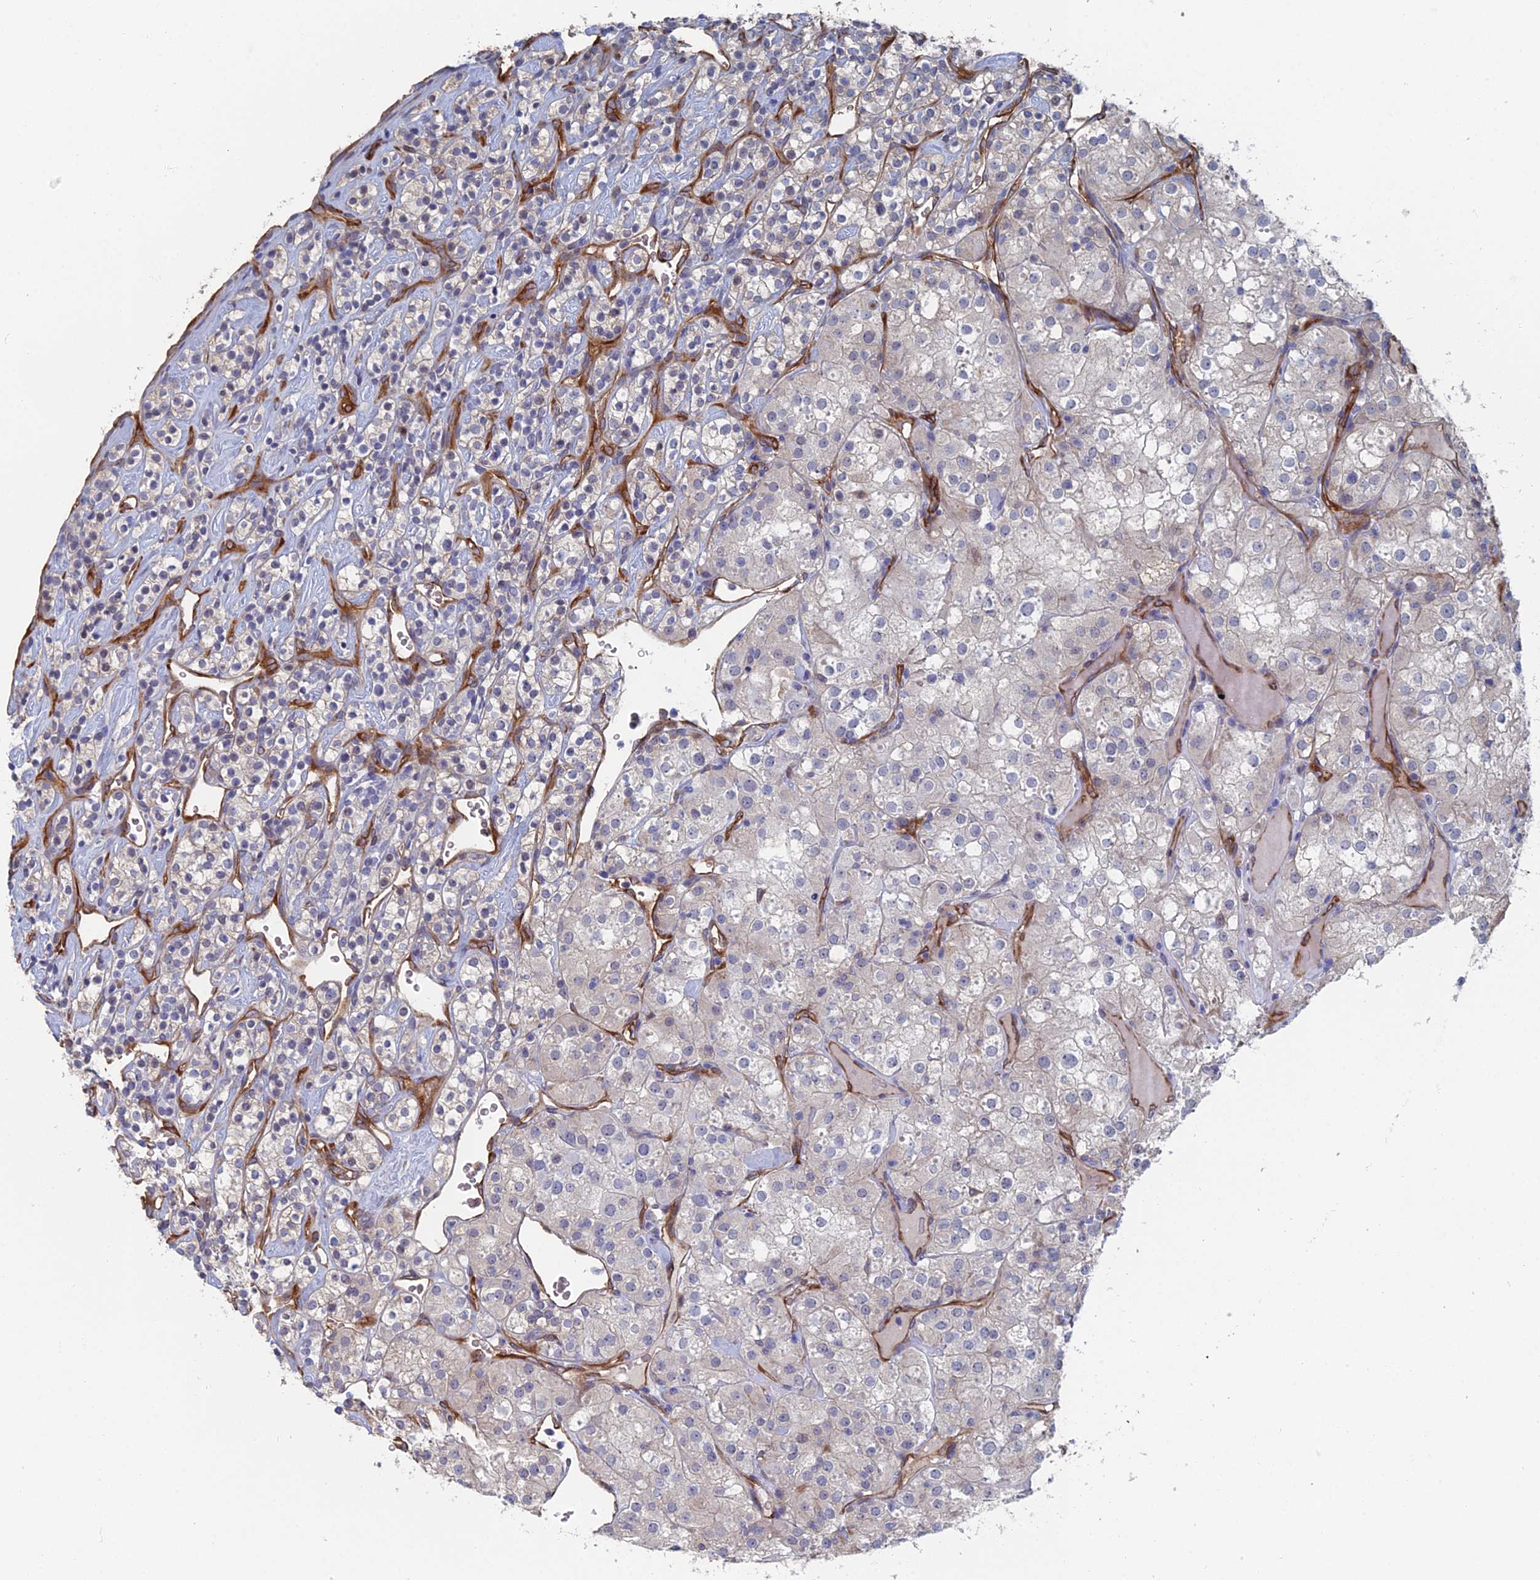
{"staining": {"intensity": "negative", "quantity": "none", "location": "none"}, "tissue": "renal cancer", "cell_type": "Tumor cells", "image_type": "cancer", "snomed": [{"axis": "morphology", "description": "Adenocarcinoma, NOS"}, {"axis": "topography", "description": "Kidney"}], "caption": "Immunohistochemistry (IHC) of renal cancer (adenocarcinoma) shows no positivity in tumor cells. The staining is performed using DAB brown chromogen with nuclei counter-stained in using hematoxylin.", "gene": "ARAP3", "patient": {"sex": "male", "age": 77}}